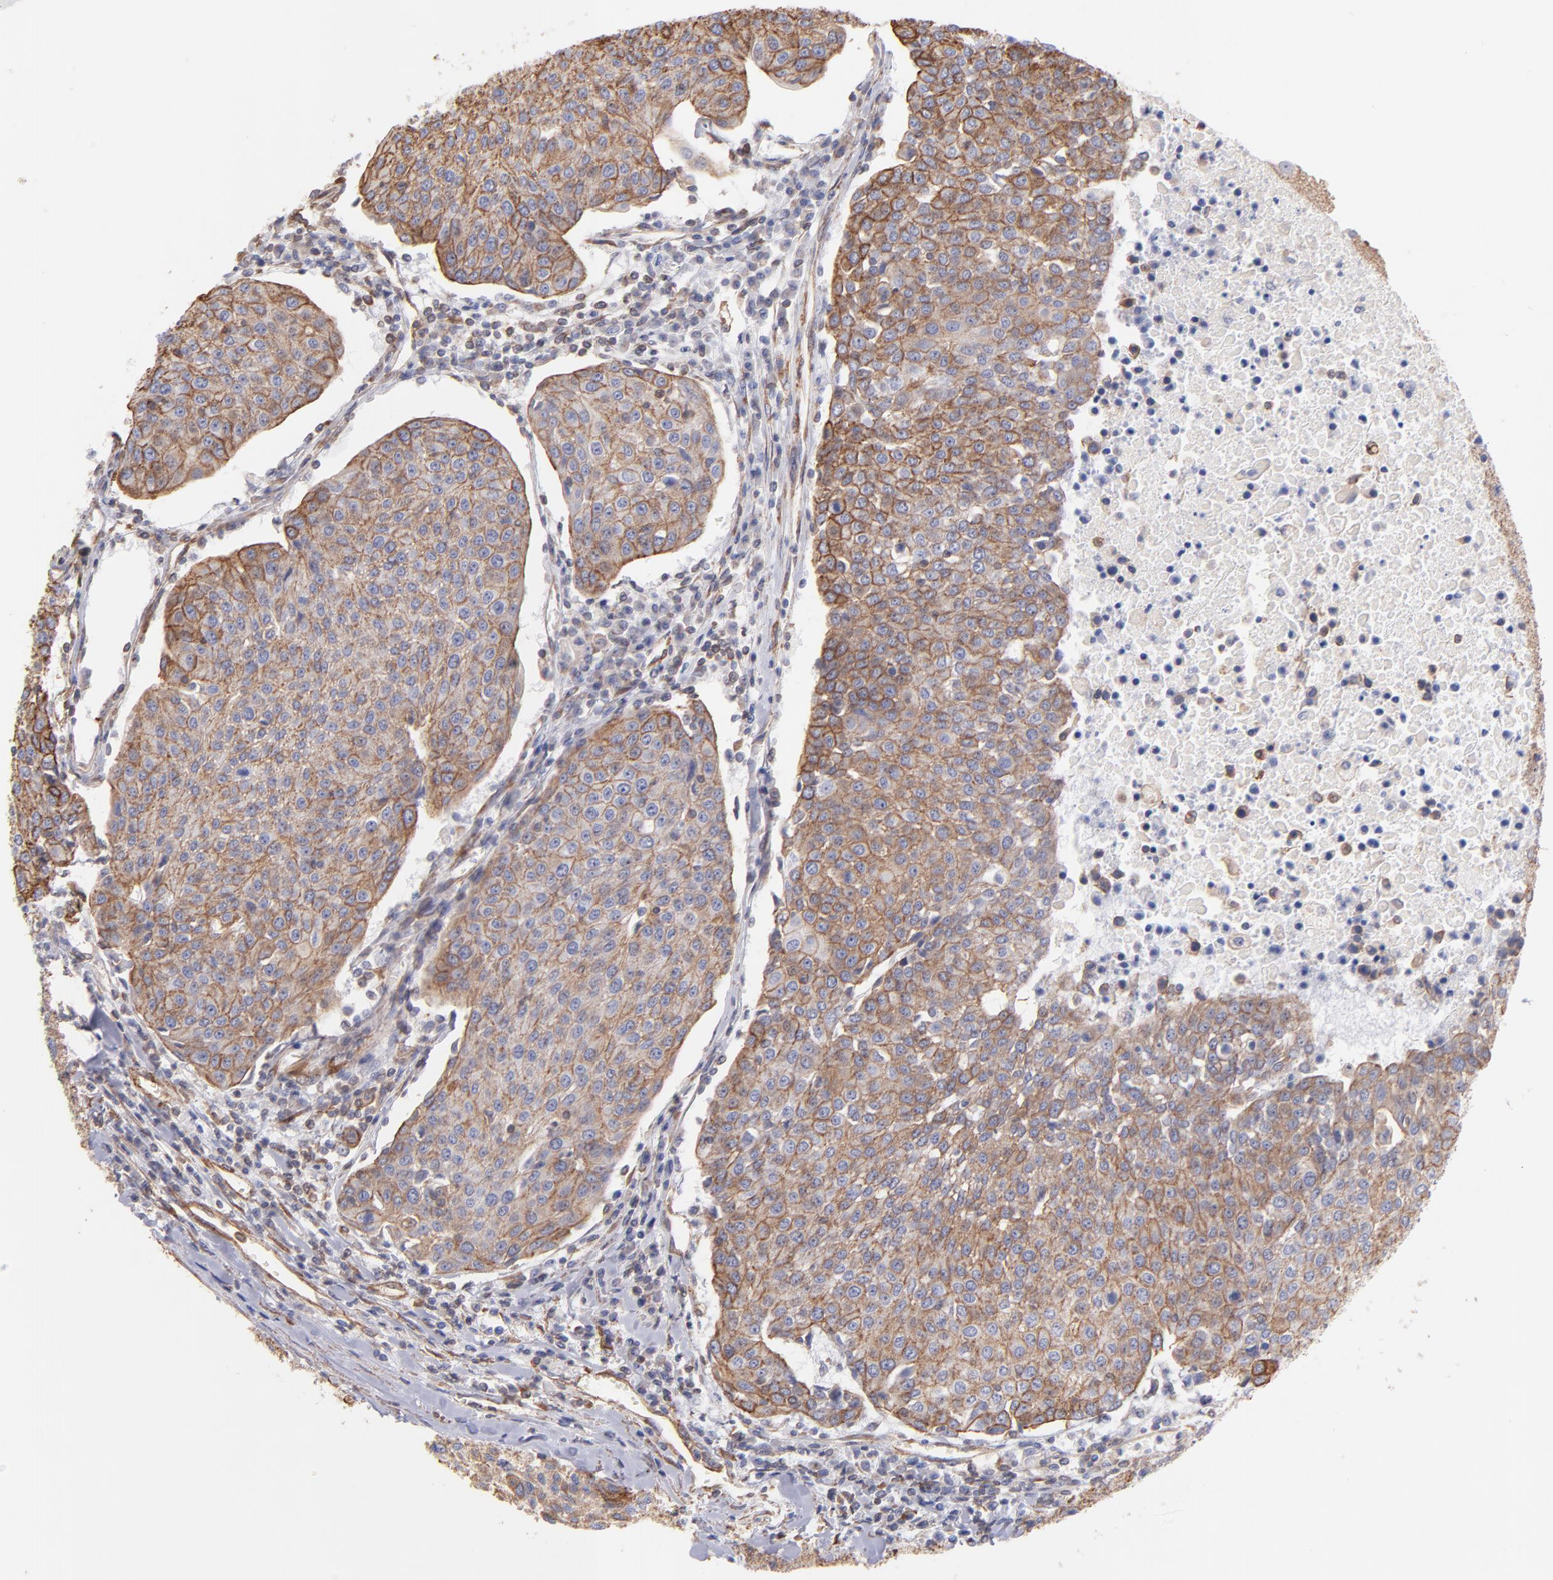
{"staining": {"intensity": "moderate", "quantity": ">75%", "location": "cytoplasmic/membranous"}, "tissue": "urothelial cancer", "cell_type": "Tumor cells", "image_type": "cancer", "snomed": [{"axis": "morphology", "description": "Urothelial carcinoma, High grade"}, {"axis": "topography", "description": "Urinary bladder"}], "caption": "Protein positivity by immunohistochemistry (IHC) reveals moderate cytoplasmic/membranous positivity in about >75% of tumor cells in urothelial cancer.", "gene": "PLEC", "patient": {"sex": "female", "age": 85}}